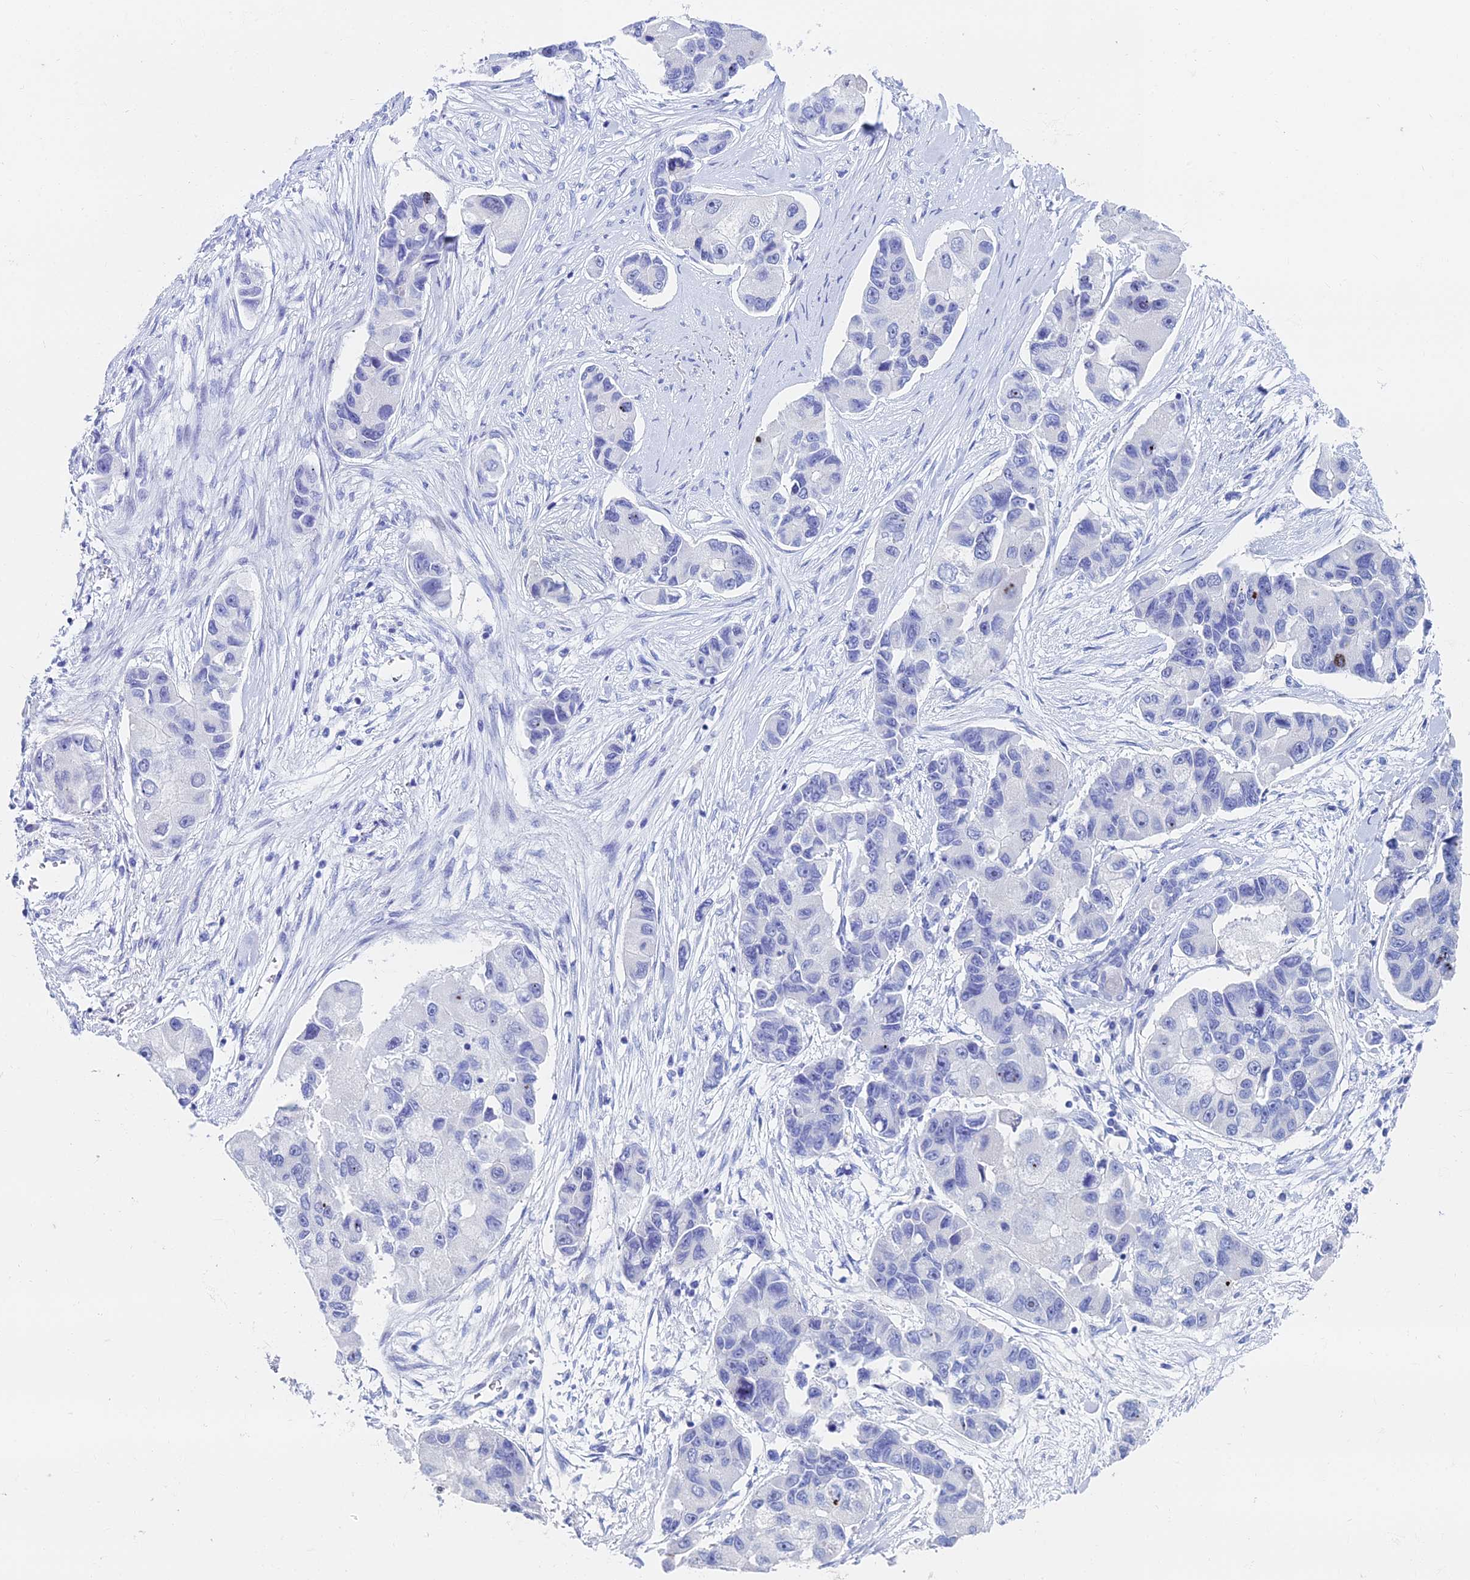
{"staining": {"intensity": "negative", "quantity": "none", "location": "none"}, "tissue": "lung cancer", "cell_type": "Tumor cells", "image_type": "cancer", "snomed": [{"axis": "morphology", "description": "Adenocarcinoma, NOS"}, {"axis": "topography", "description": "Lung"}], "caption": "Immunohistochemistry (IHC) image of neoplastic tissue: lung cancer stained with DAB (3,3'-diaminobenzidine) demonstrates no significant protein expression in tumor cells.", "gene": "HSPA1L", "patient": {"sex": "female", "age": 54}}